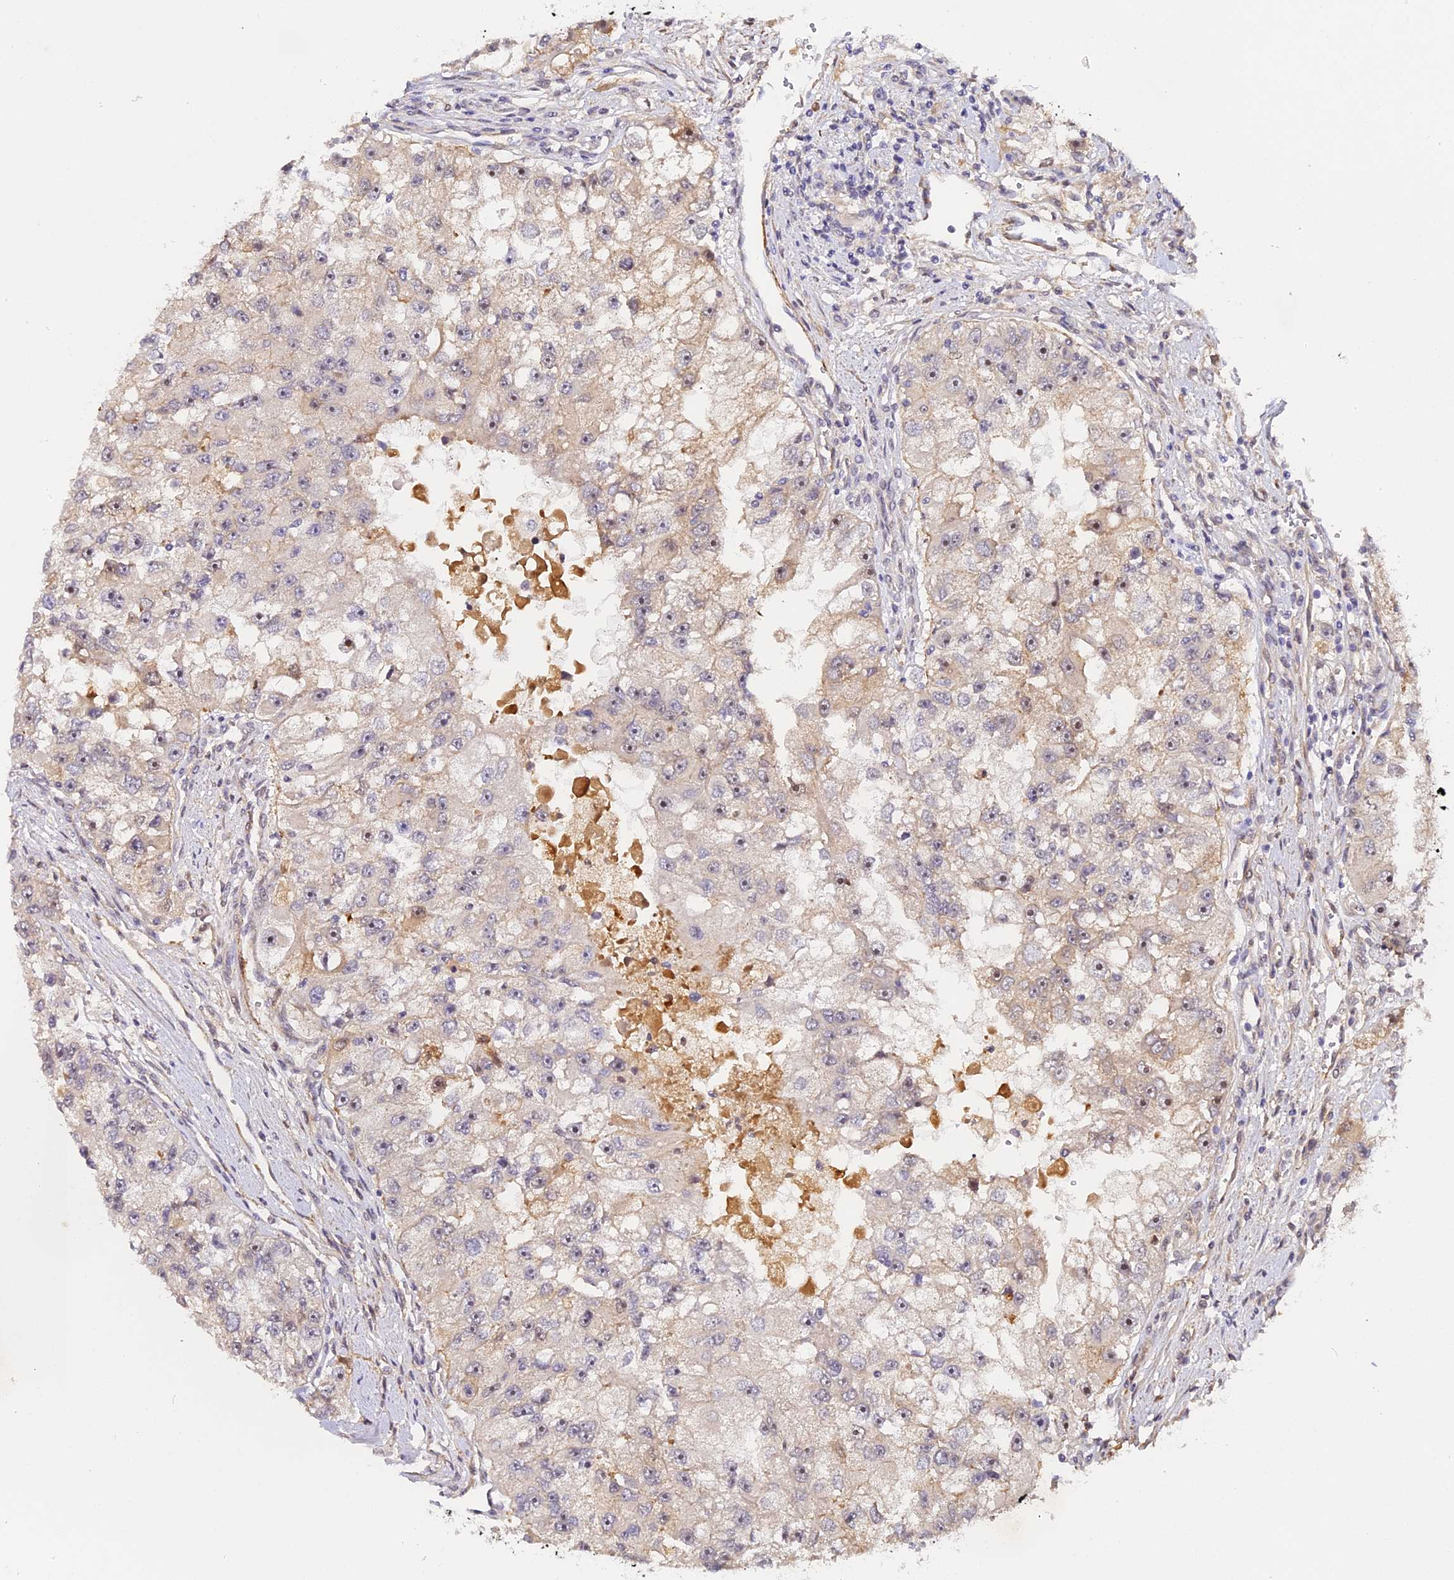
{"staining": {"intensity": "moderate", "quantity": "<25%", "location": "nuclear"}, "tissue": "renal cancer", "cell_type": "Tumor cells", "image_type": "cancer", "snomed": [{"axis": "morphology", "description": "Adenocarcinoma, NOS"}, {"axis": "topography", "description": "Kidney"}], "caption": "Brown immunohistochemical staining in renal cancer (adenocarcinoma) displays moderate nuclear expression in about <25% of tumor cells.", "gene": "IMPACT", "patient": {"sex": "male", "age": 63}}